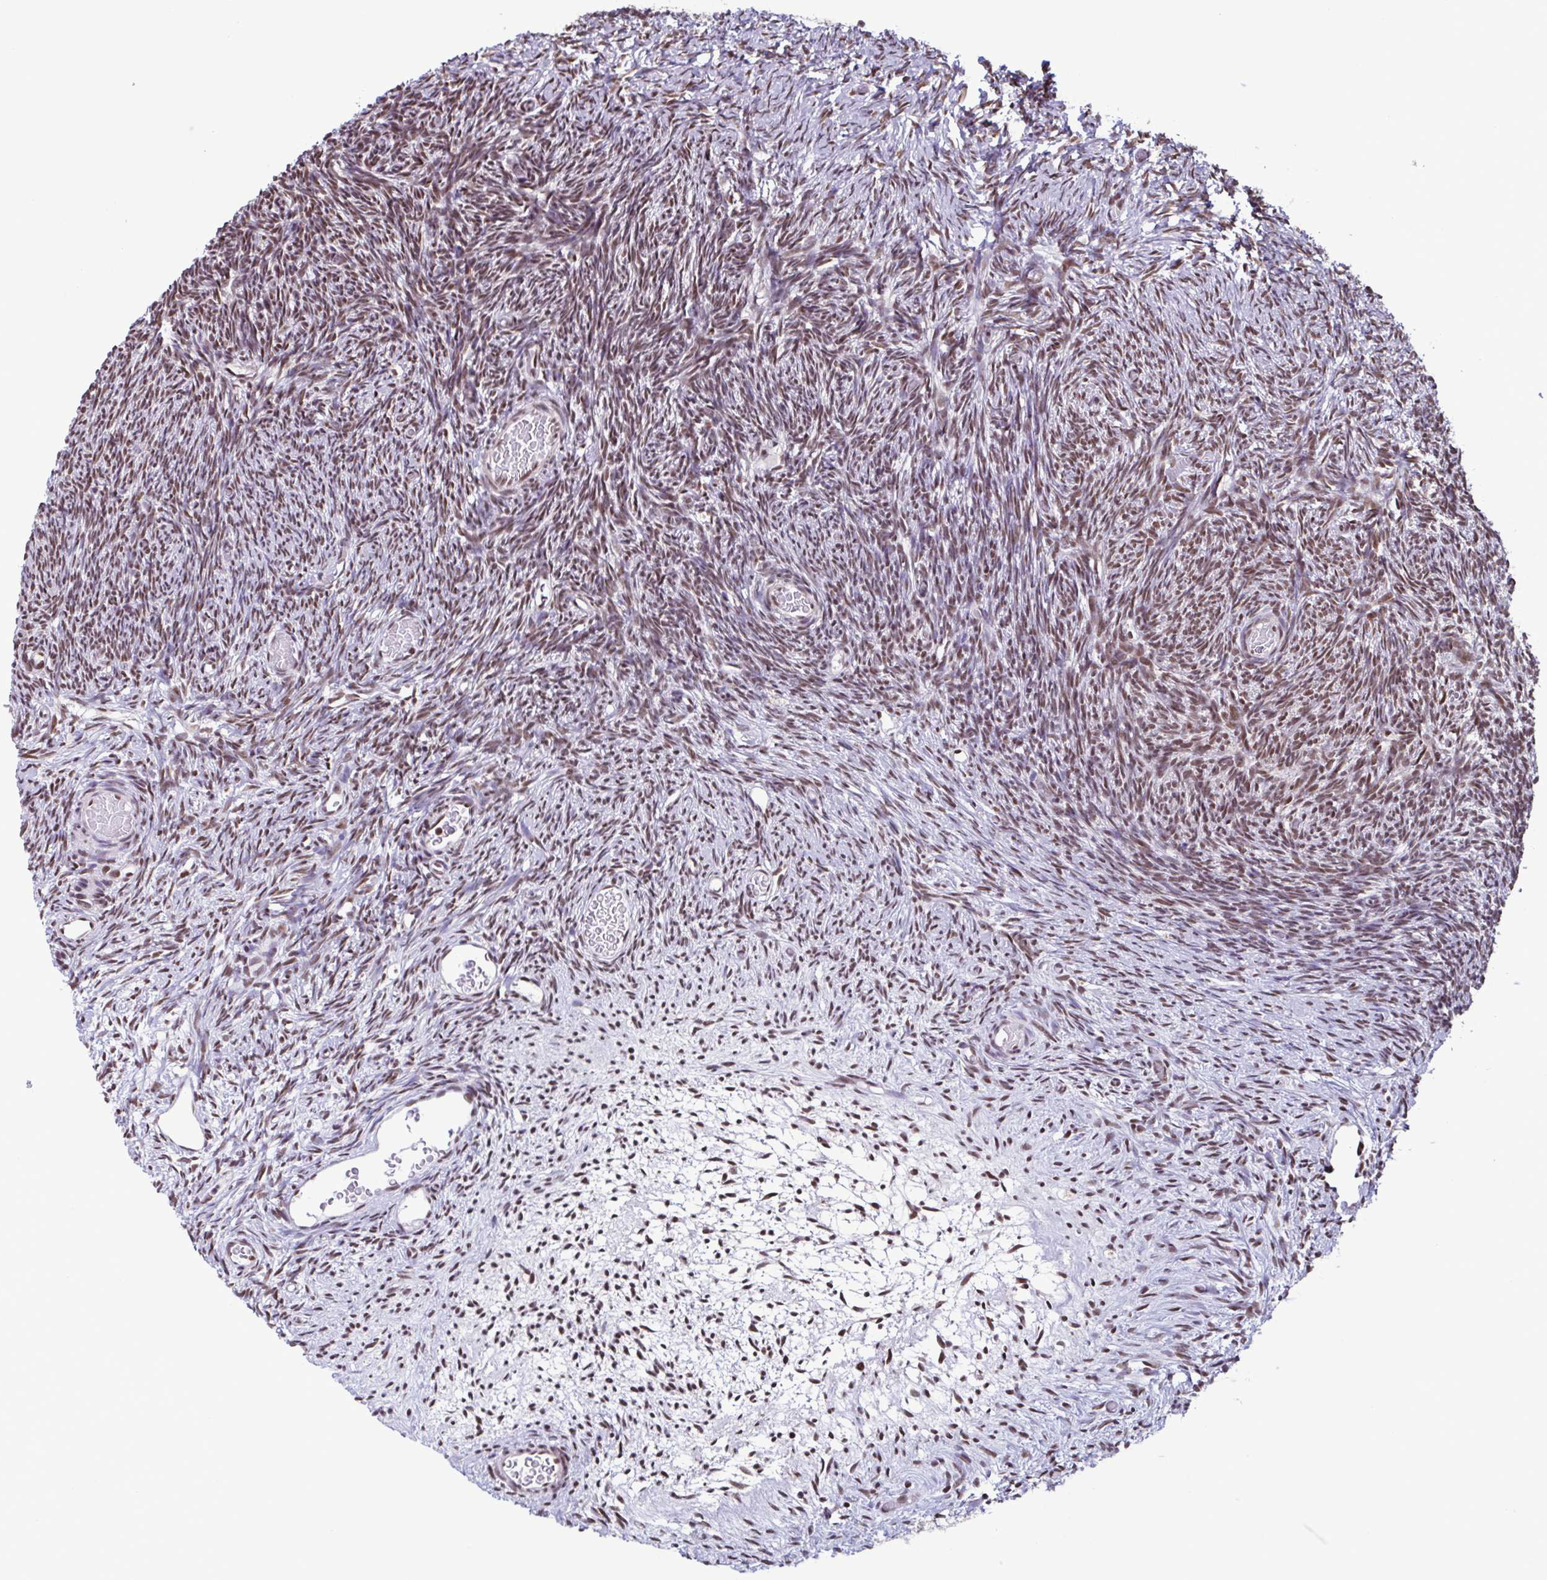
{"staining": {"intensity": "moderate", "quantity": ">75%", "location": "cytoplasmic/membranous,nuclear"}, "tissue": "ovary", "cell_type": "Follicle cells", "image_type": "normal", "snomed": [{"axis": "morphology", "description": "Normal tissue, NOS"}, {"axis": "topography", "description": "Ovary"}], "caption": "Follicle cells reveal moderate cytoplasmic/membranous,nuclear positivity in about >75% of cells in benign ovary. Using DAB (3,3'-diaminobenzidine) (brown) and hematoxylin (blue) stains, captured at high magnification using brightfield microscopy.", "gene": "TIMM21", "patient": {"sex": "female", "age": 39}}